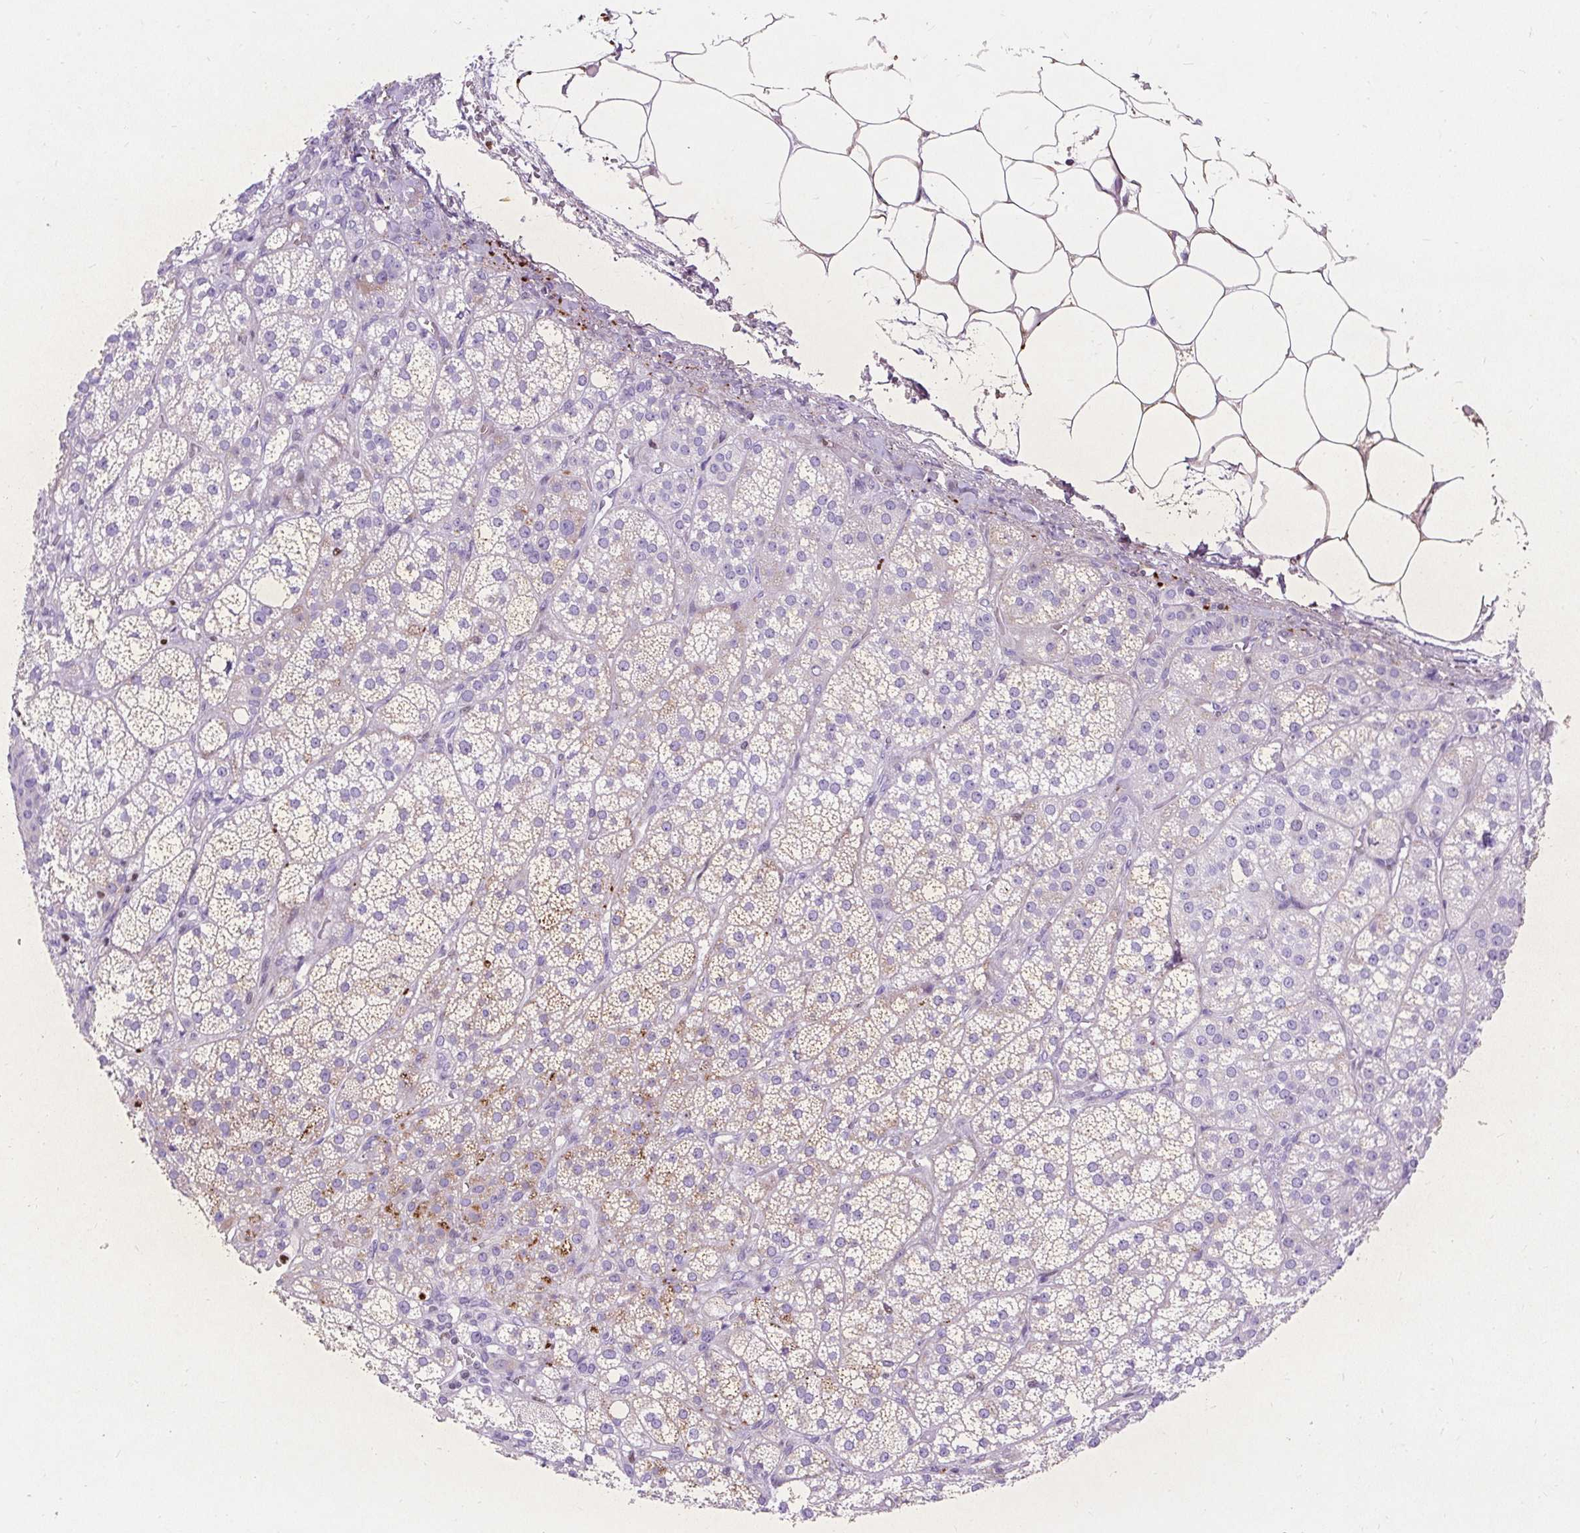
{"staining": {"intensity": "strong", "quantity": "<25%", "location": "cytoplasmic/membranous"}, "tissue": "adrenal gland", "cell_type": "Glandular cells", "image_type": "normal", "snomed": [{"axis": "morphology", "description": "Normal tissue, NOS"}, {"axis": "topography", "description": "Adrenal gland"}], "caption": "Normal adrenal gland exhibits strong cytoplasmic/membranous positivity in about <25% of glandular cells.", "gene": "SPC24", "patient": {"sex": "female", "age": 60}}